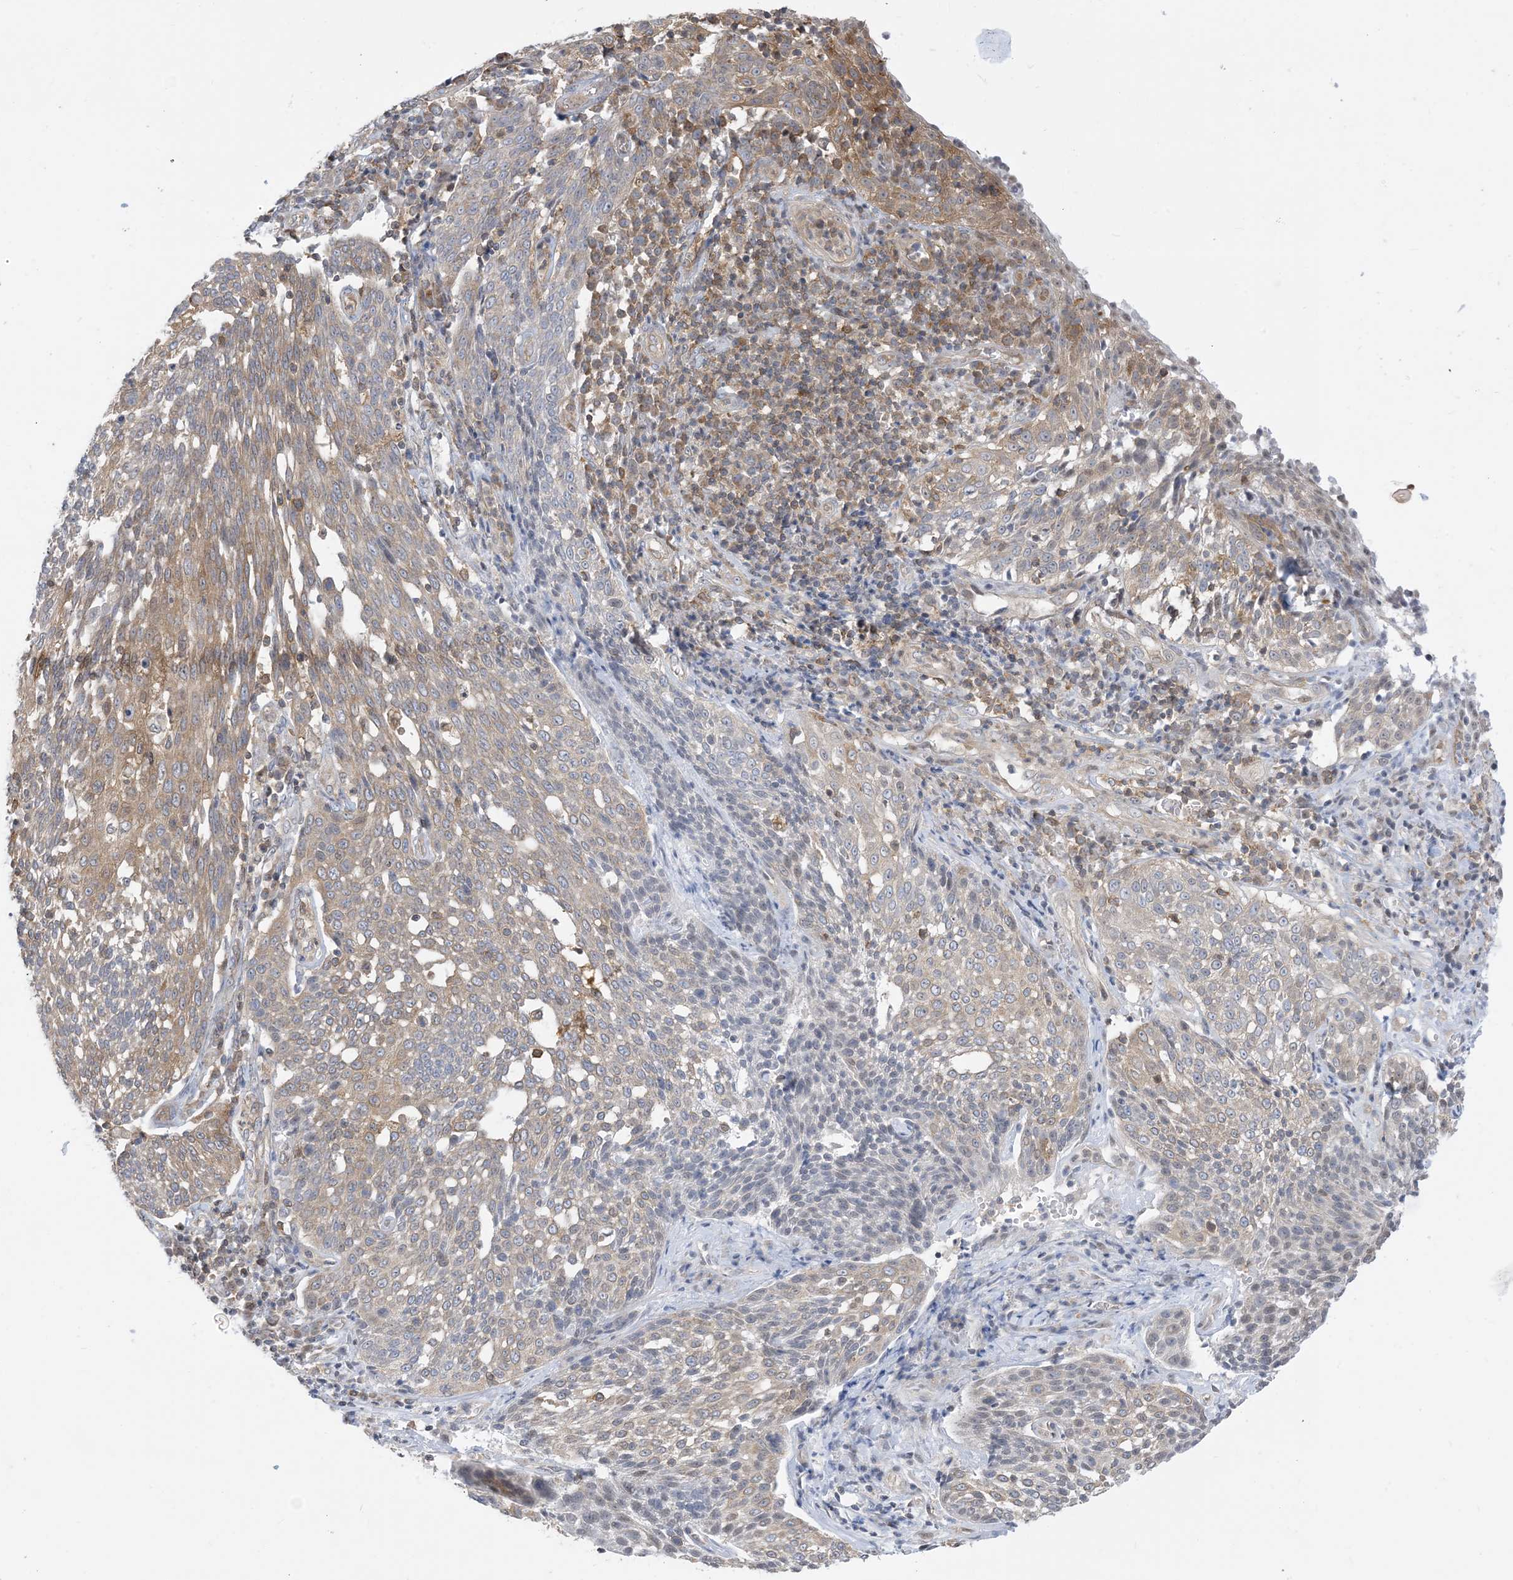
{"staining": {"intensity": "moderate", "quantity": "<25%", "location": "cytoplasmic/membranous"}, "tissue": "cervical cancer", "cell_type": "Tumor cells", "image_type": "cancer", "snomed": [{"axis": "morphology", "description": "Squamous cell carcinoma, NOS"}, {"axis": "topography", "description": "Cervix"}], "caption": "A low amount of moderate cytoplasmic/membranous staining is appreciated in about <25% of tumor cells in cervical cancer (squamous cell carcinoma) tissue. (DAB (3,3'-diaminobenzidine) = brown stain, brightfield microscopy at high magnification).", "gene": "CASP4", "patient": {"sex": "female", "age": 34}}